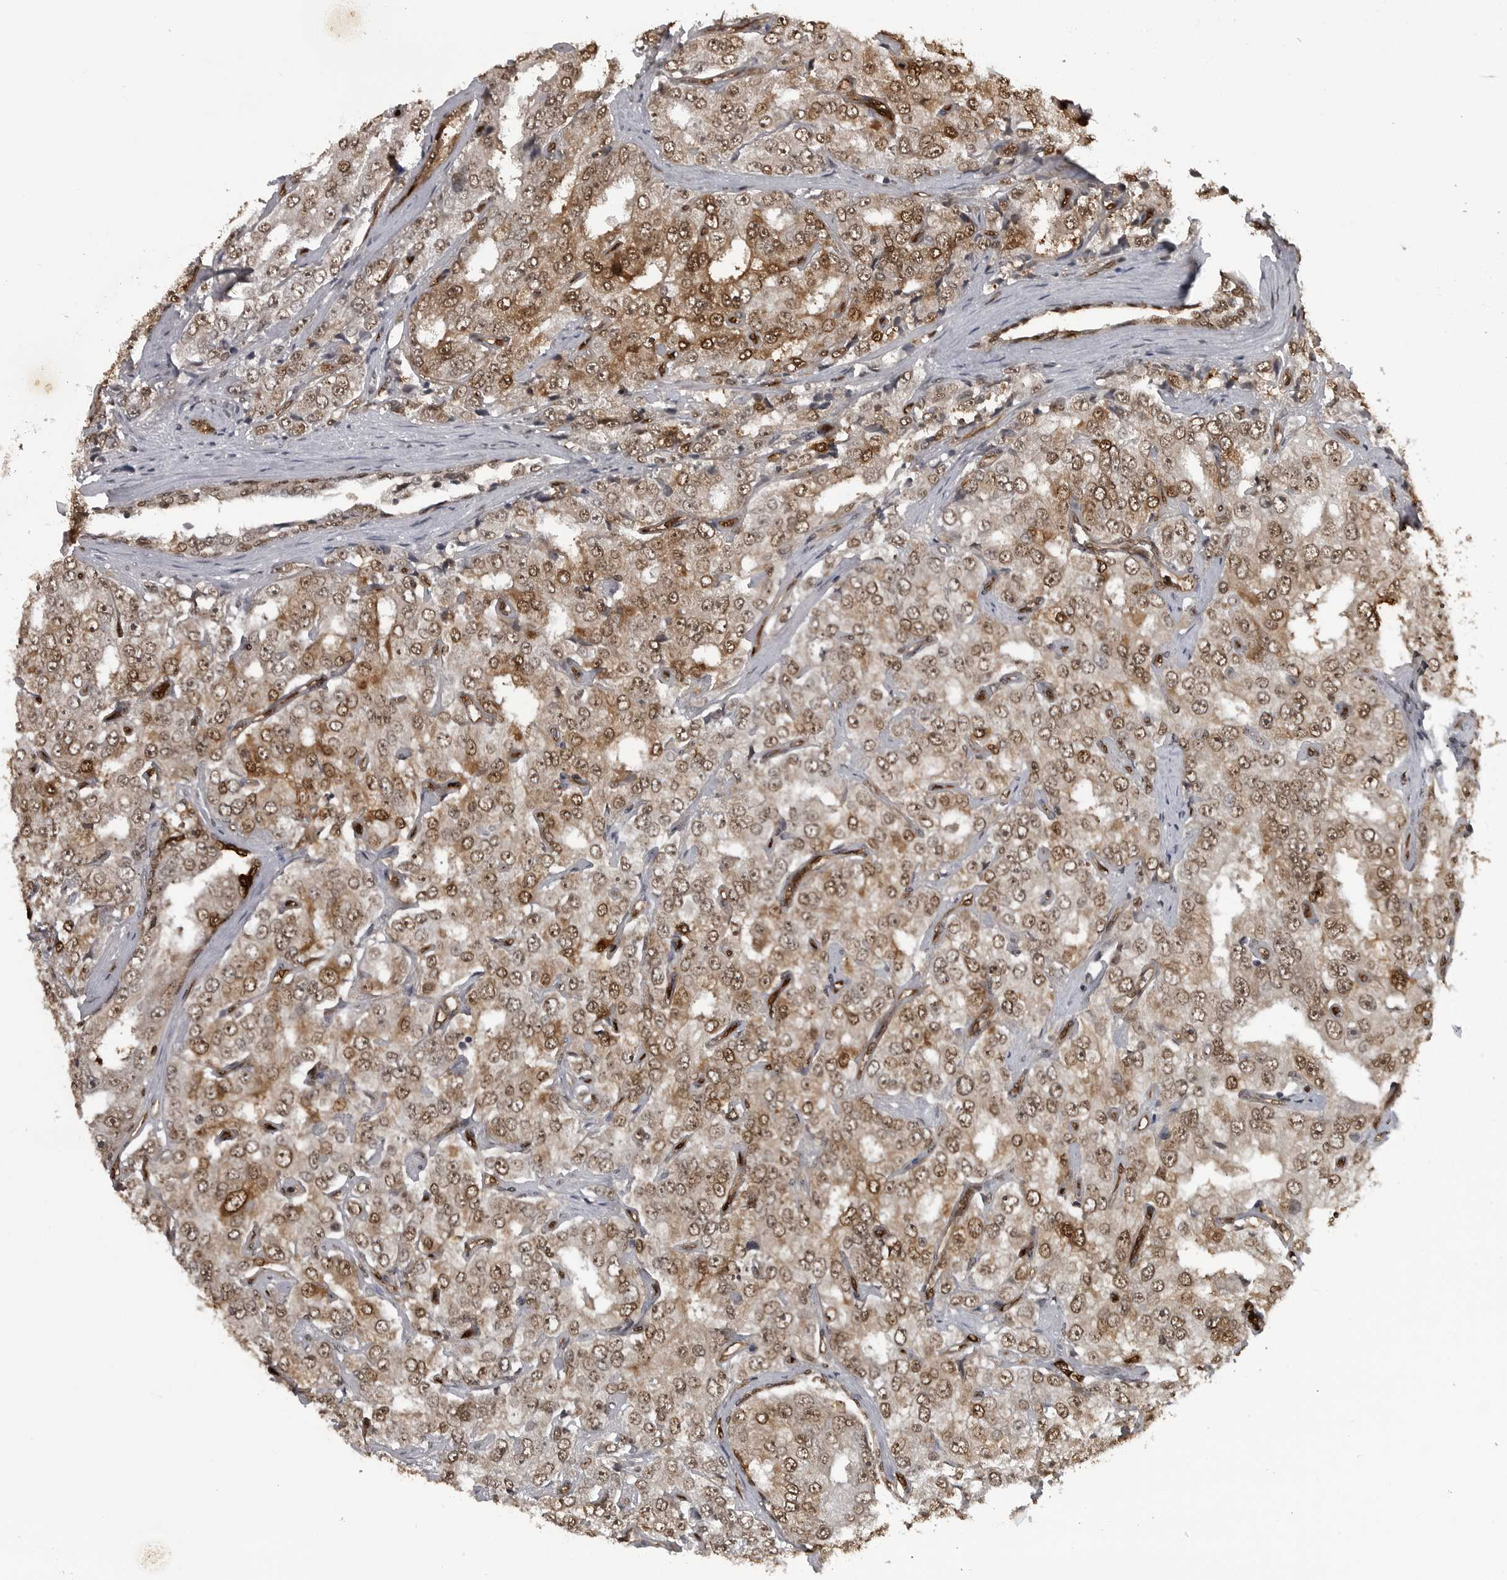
{"staining": {"intensity": "moderate", "quantity": ">75%", "location": "cytoplasmic/membranous,nuclear"}, "tissue": "prostate cancer", "cell_type": "Tumor cells", "image_type": "cancer", "snomed": [{"axis": "morphology", "description": "Adenocarcinoma, High grade"}, {"axis": "topography", "description": "Prostate"}], "caption": "Human adenocarcinoma (high-grade) (prostate) stained with a protein marker reveals moderate staining in tumor cells.", "gene": "SMAD2", "patient": {"sex": "male", "age": 58}}